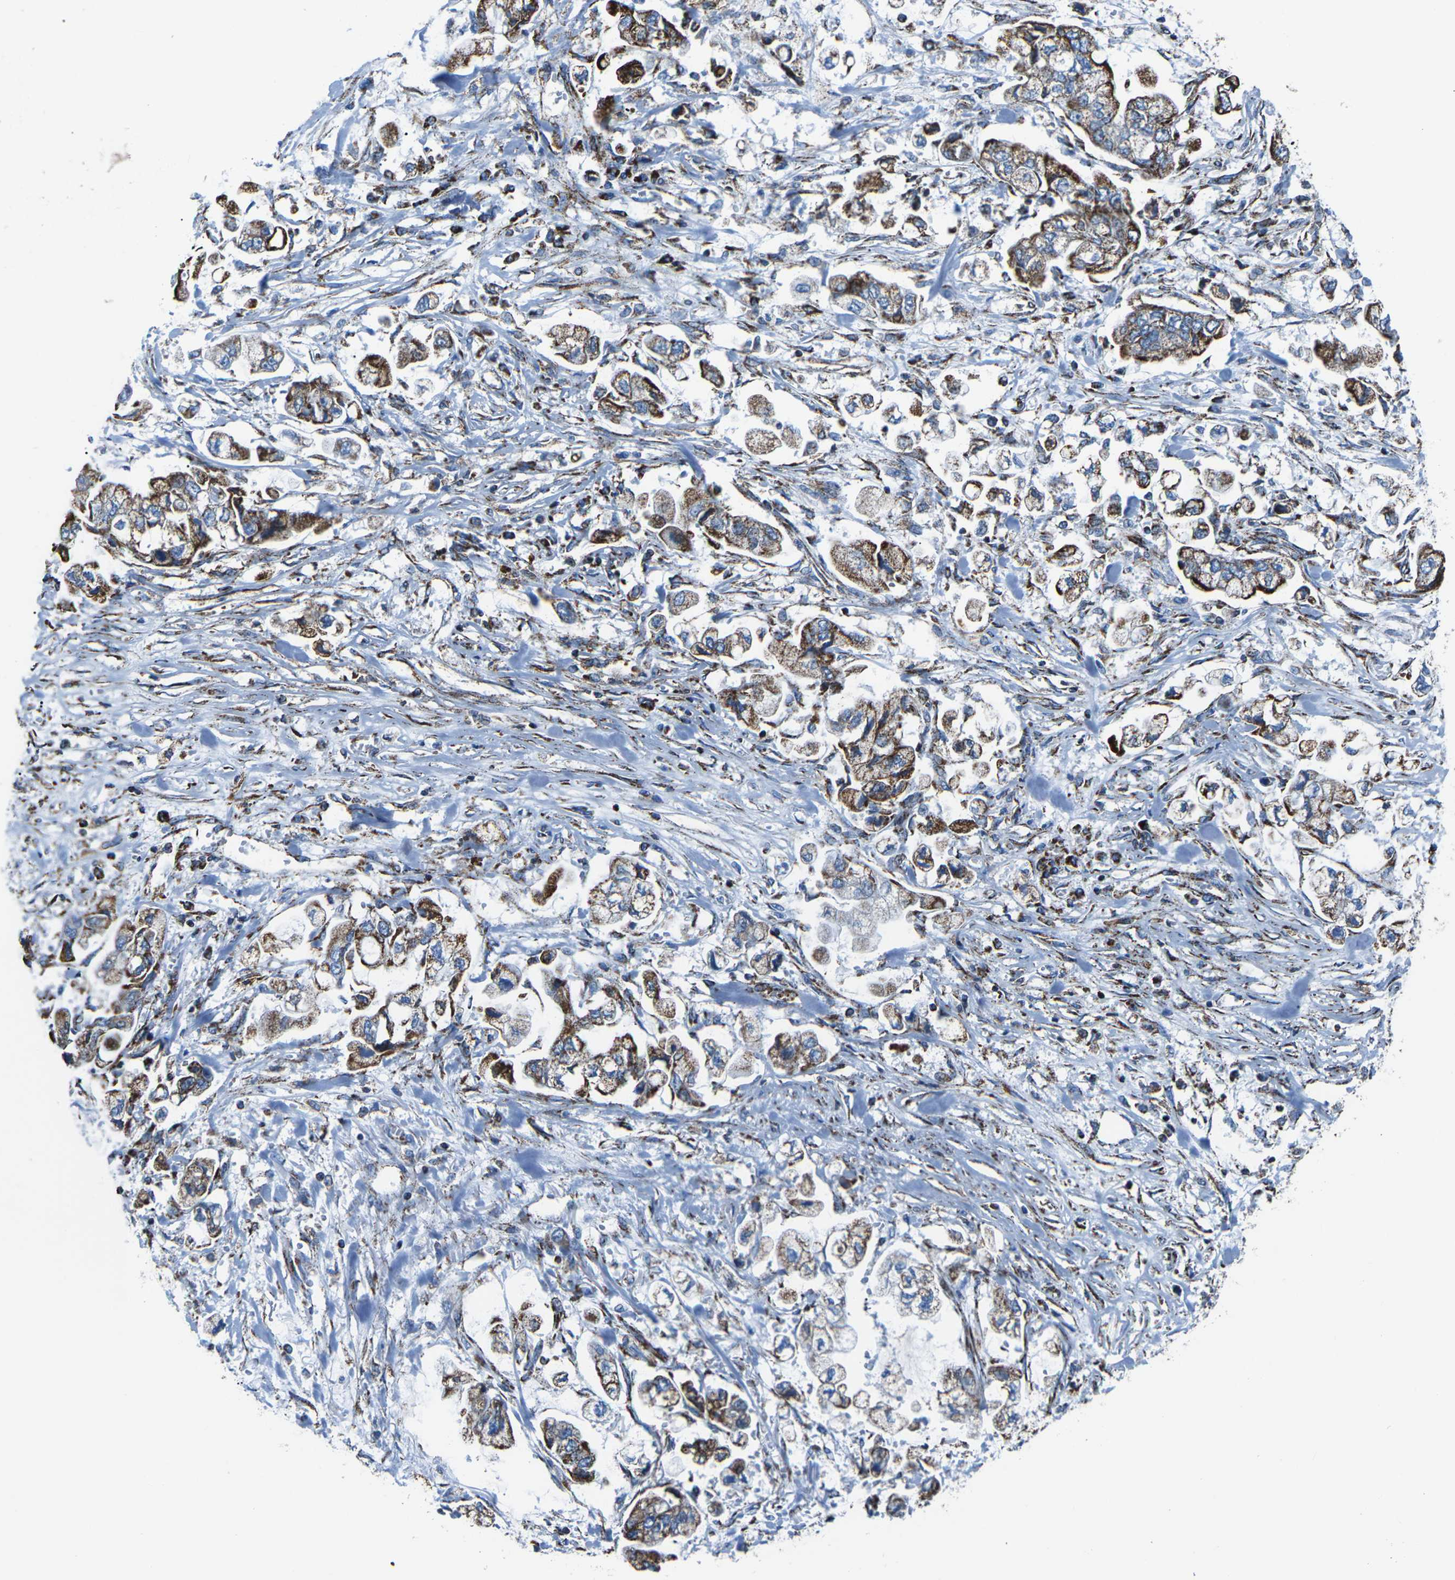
{"staining": {"intensity": "strong", "quantity": ">75%", "location": "cytoplasmic/membranous"}, "tissue": "stomach cancer", "cell_type": "Tumor cells", "image_type": "cancer", "snomed": [{"axis": "morphology", "description": "Normal tissue, NOS"}, {"axis": "morphology", "description": "Adenocarcinoma, NOS"}, {"axis": "topography", "description": "Stomach"}], "caption": "Human stomach cancer stained with a brown dye reveals strong cytoplasmic/membranous positive positivity in about >75% of tumor cells.", "gene": "MT-CO2", "patient": {"sex": "male", "age": 62}}